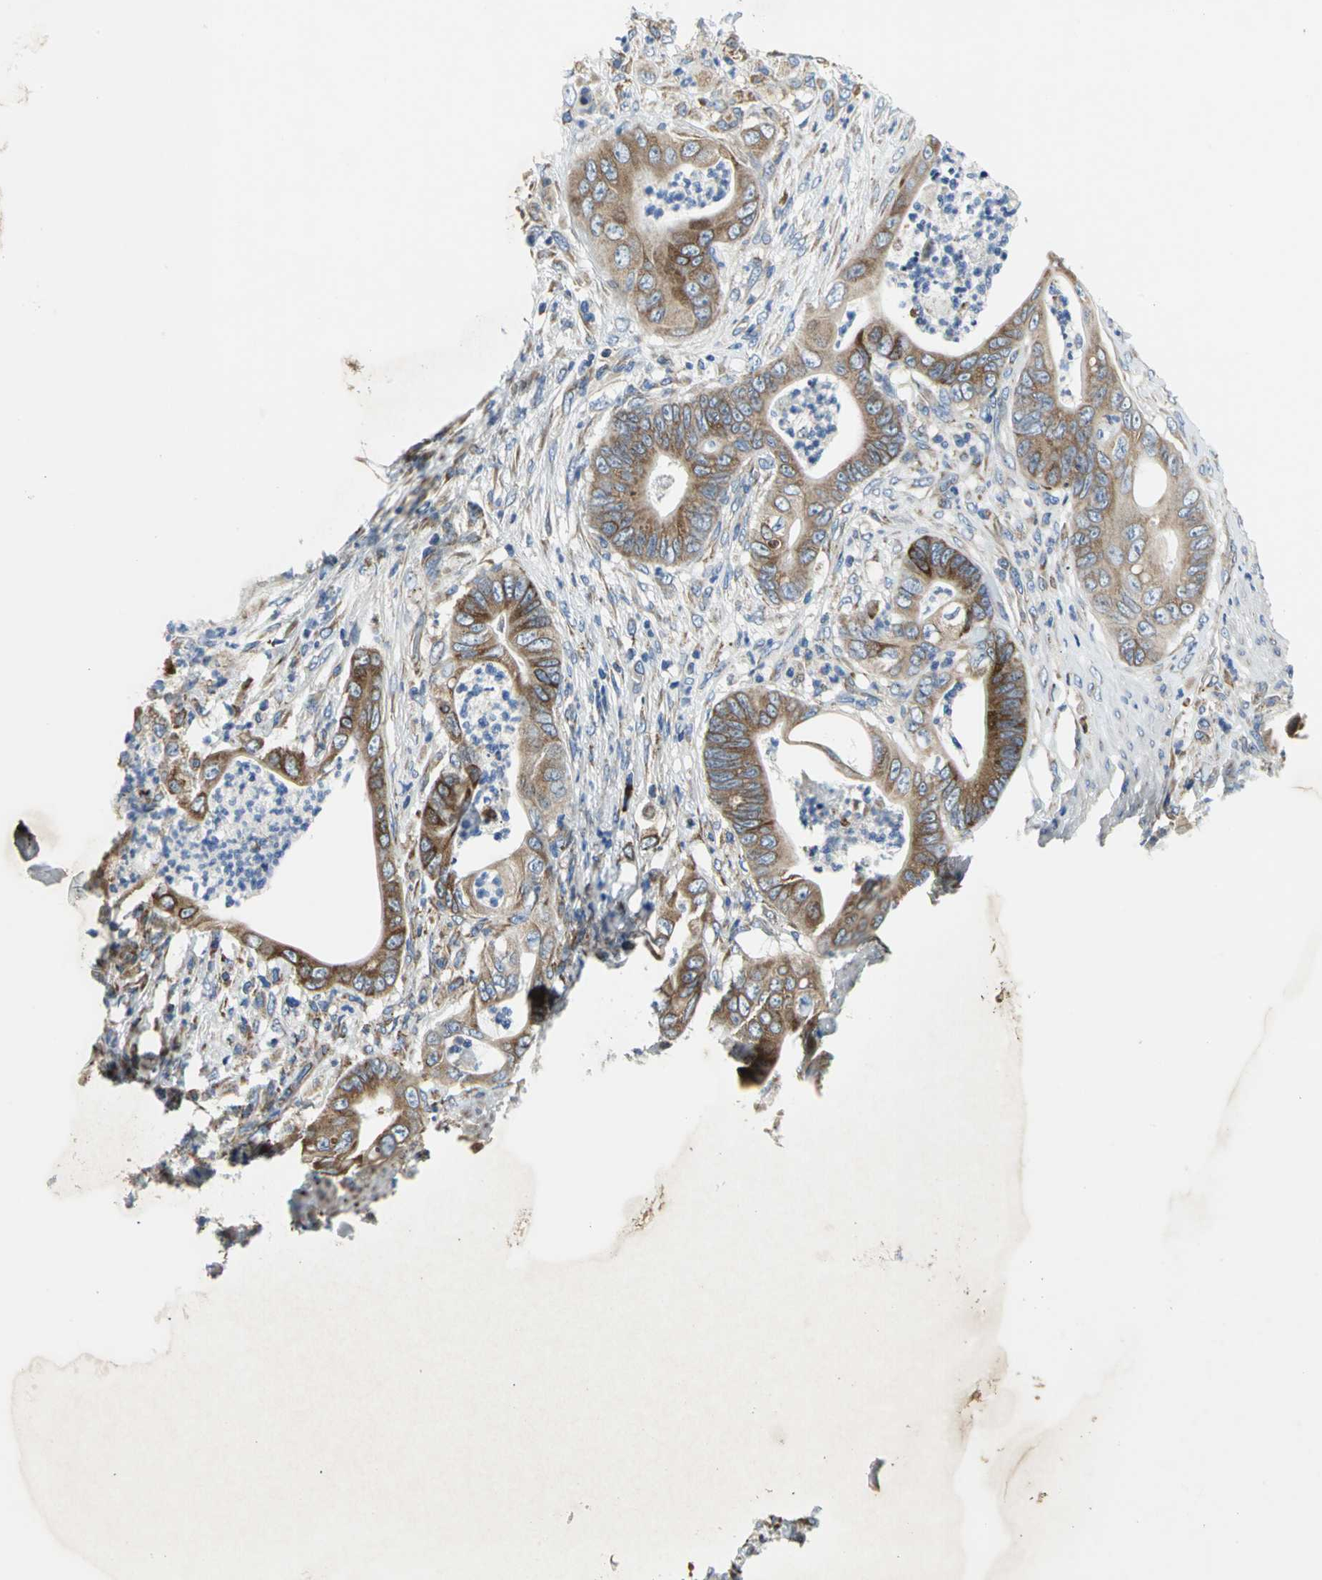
{"staining": {"intensity": "strong", "quantity": ">75%", "location": "cytoplasmic/membranous"}, "tissue": "stomach cancer", "cell_type": "Tumor cells", "image_type": "cancer", "snomed": [{"axis": "morphology", "description": "Adenocarcinoma, NOS"}, {"axis": "topography", "description": "Stomach"}], "caption": "An IHC photomicrograph of neoplastic tissue is shown. Protein staining in brown labels strong cytoplasmic/membranous positivity in adenocarcinoma (stomach) within tumor cells.", "gene": "TULP4", "patient": {"sex": "female", "age": 73}}